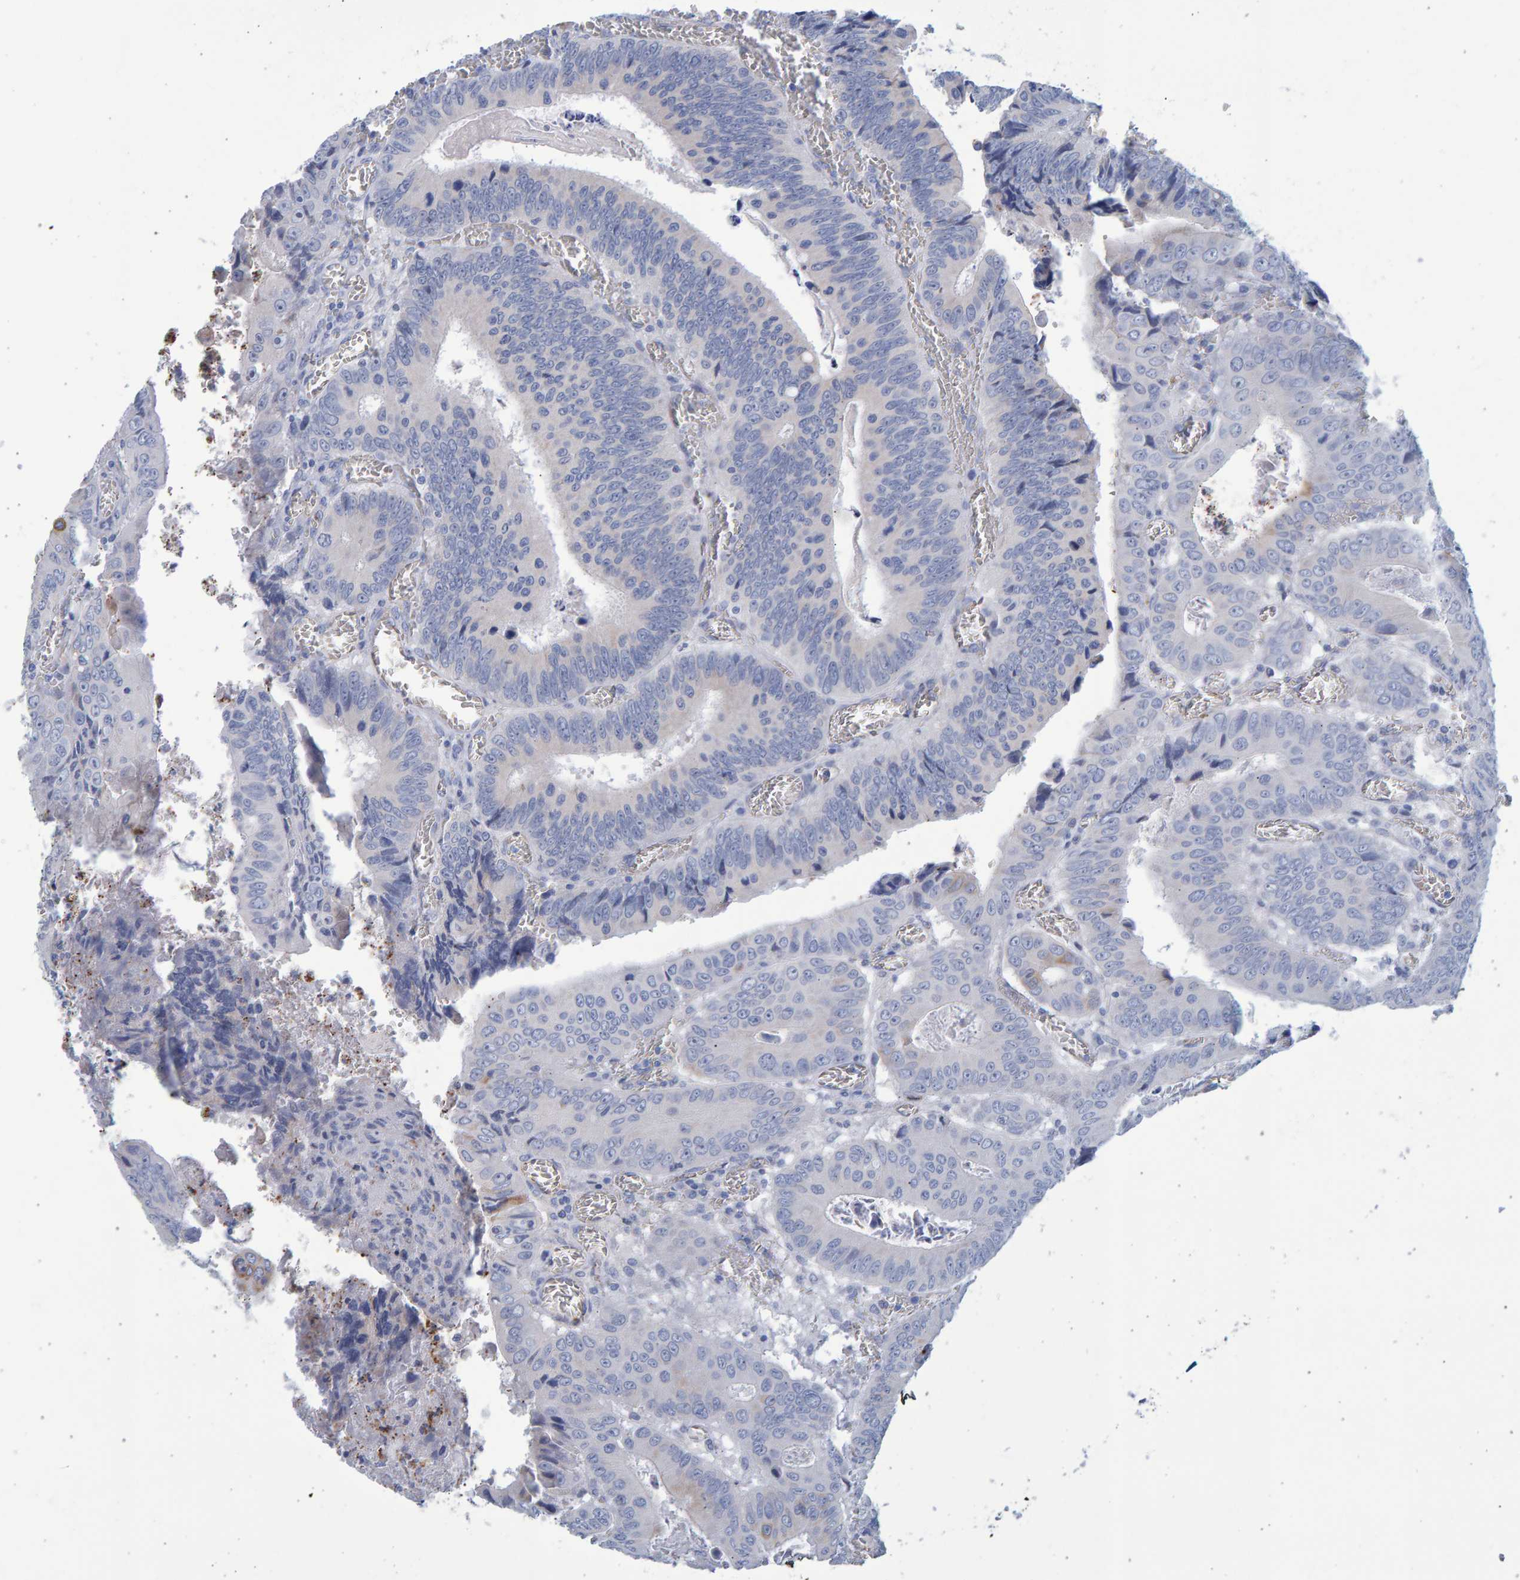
{"staining": {"intensity": "negative", "quantity": "none", "location": "none"}, "tissue": "colorectal cancer", "cell_type": "Tumor cells", "image_type": "cancer", "snomed": [{"axis": "morphology", "description": "Inflammation, NOS"}, {"axis": "morphology", "description": "Adenocarcinoma, NOS"}, {"axis": "topography", "description": "Colon"}], "caption": "An image of human adenocarcinoma (colorectal) is negative for staining in tumor cells. Nuclei are stained in blue.", "gene": "SLC34A3", "patient": {"sex": "male", "age": 72}}